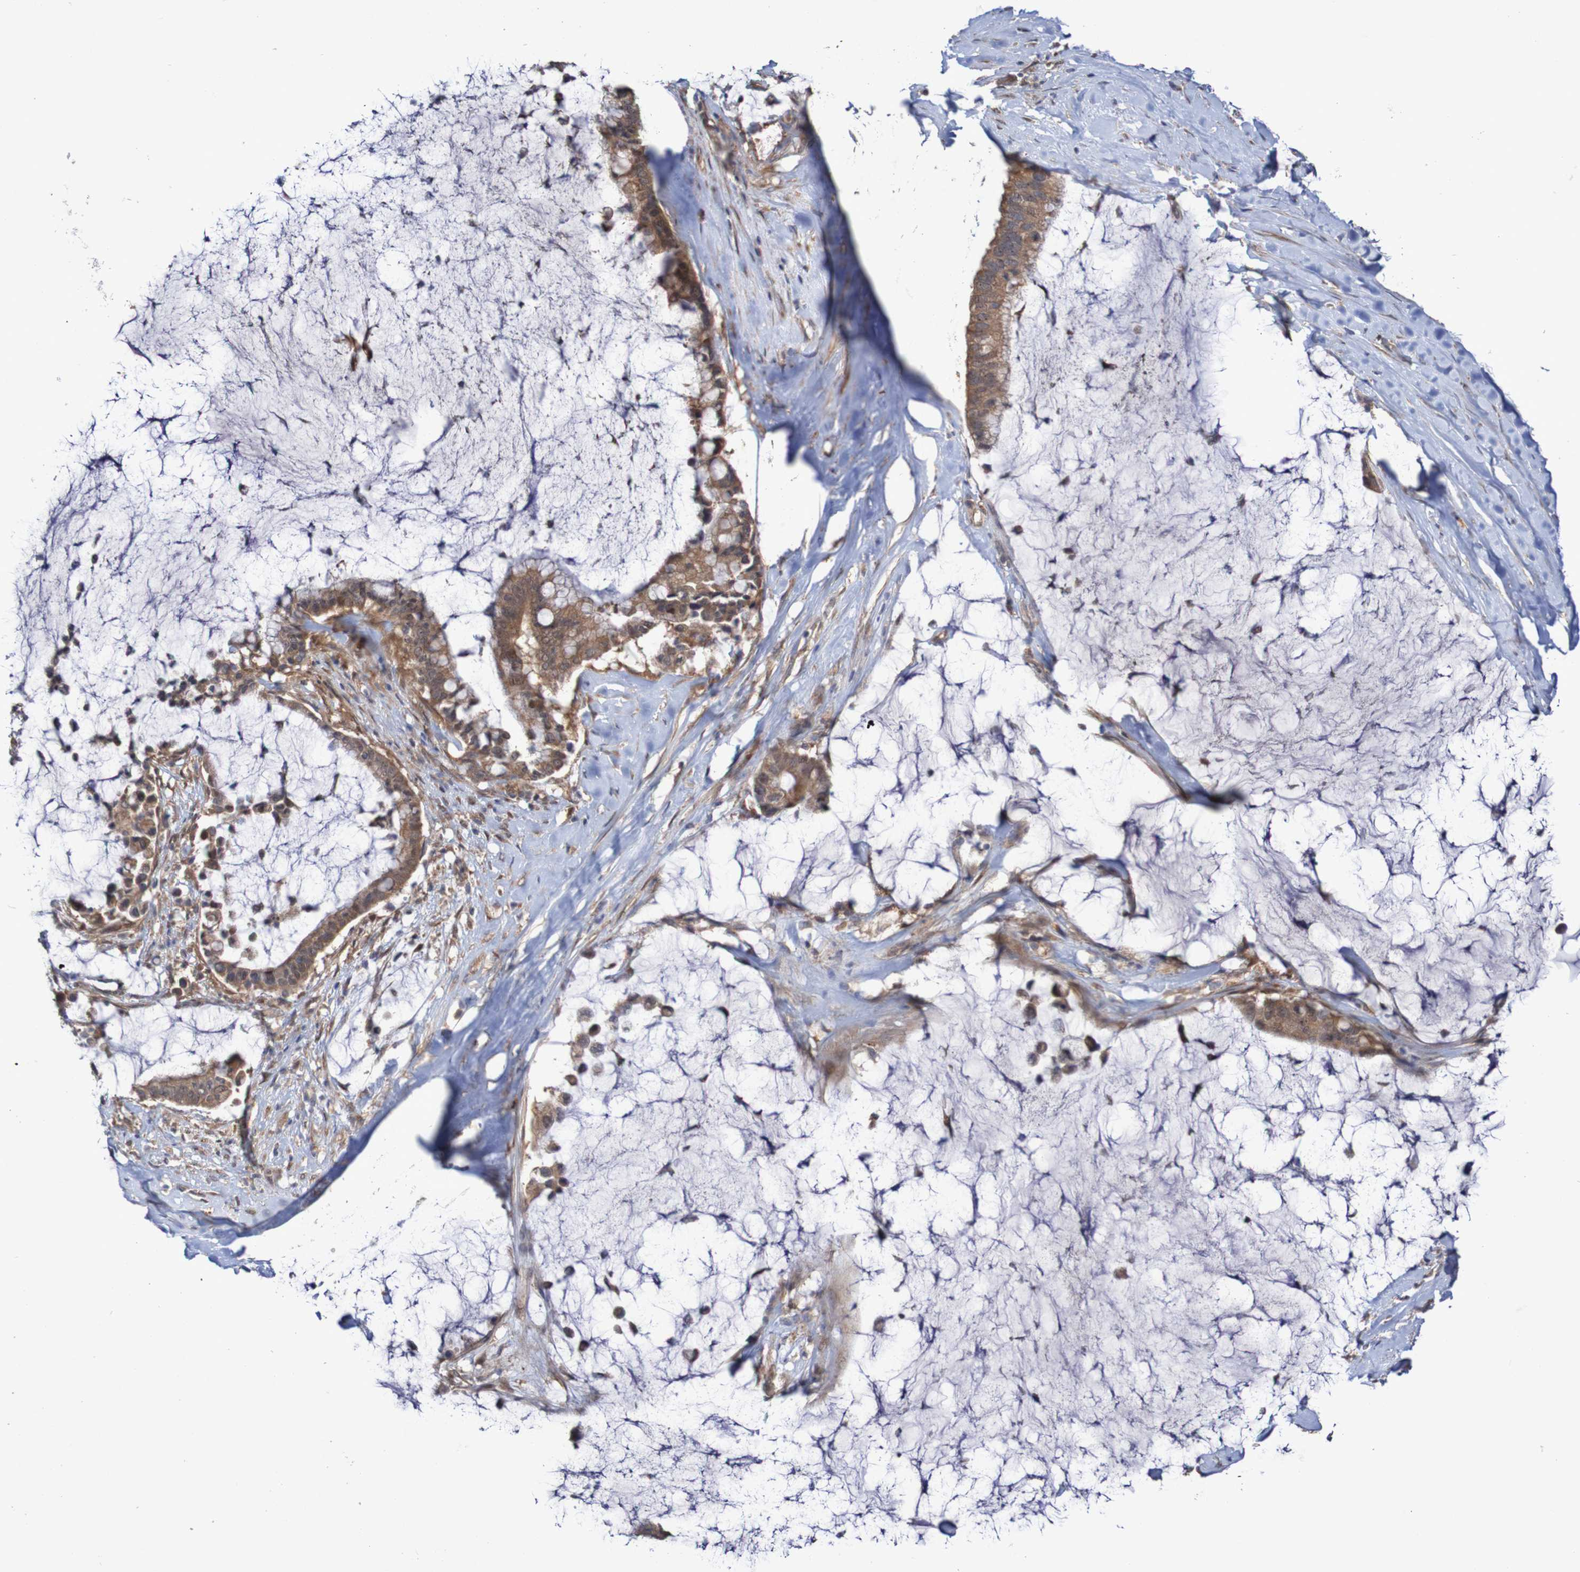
{"staining": {"intensity": "moderate", "quantity": ">75%", "location": "cytoplasmic/membranous"}, "tissue": "pancreatic cancer", "cell_type": "Tumor cells", "image_type": "cancer", "snomed": [{"axis": "morphology", "description": "Adenocarcinoma, NOS"}, {"axis": "topography", "description": "Pancreas"}], "caption": "High-magnification brightfield microscopy of pancreatic adenocarcinoma stained with DAB (brown) and counterstained with hematoxylin (blue). tumor cells exhibit moderate cytoplasmic/membranous expression is seen in approximately>75% of cells.", "gene": "PHPT1", "patient": {"sex": "male", "age": 41}}